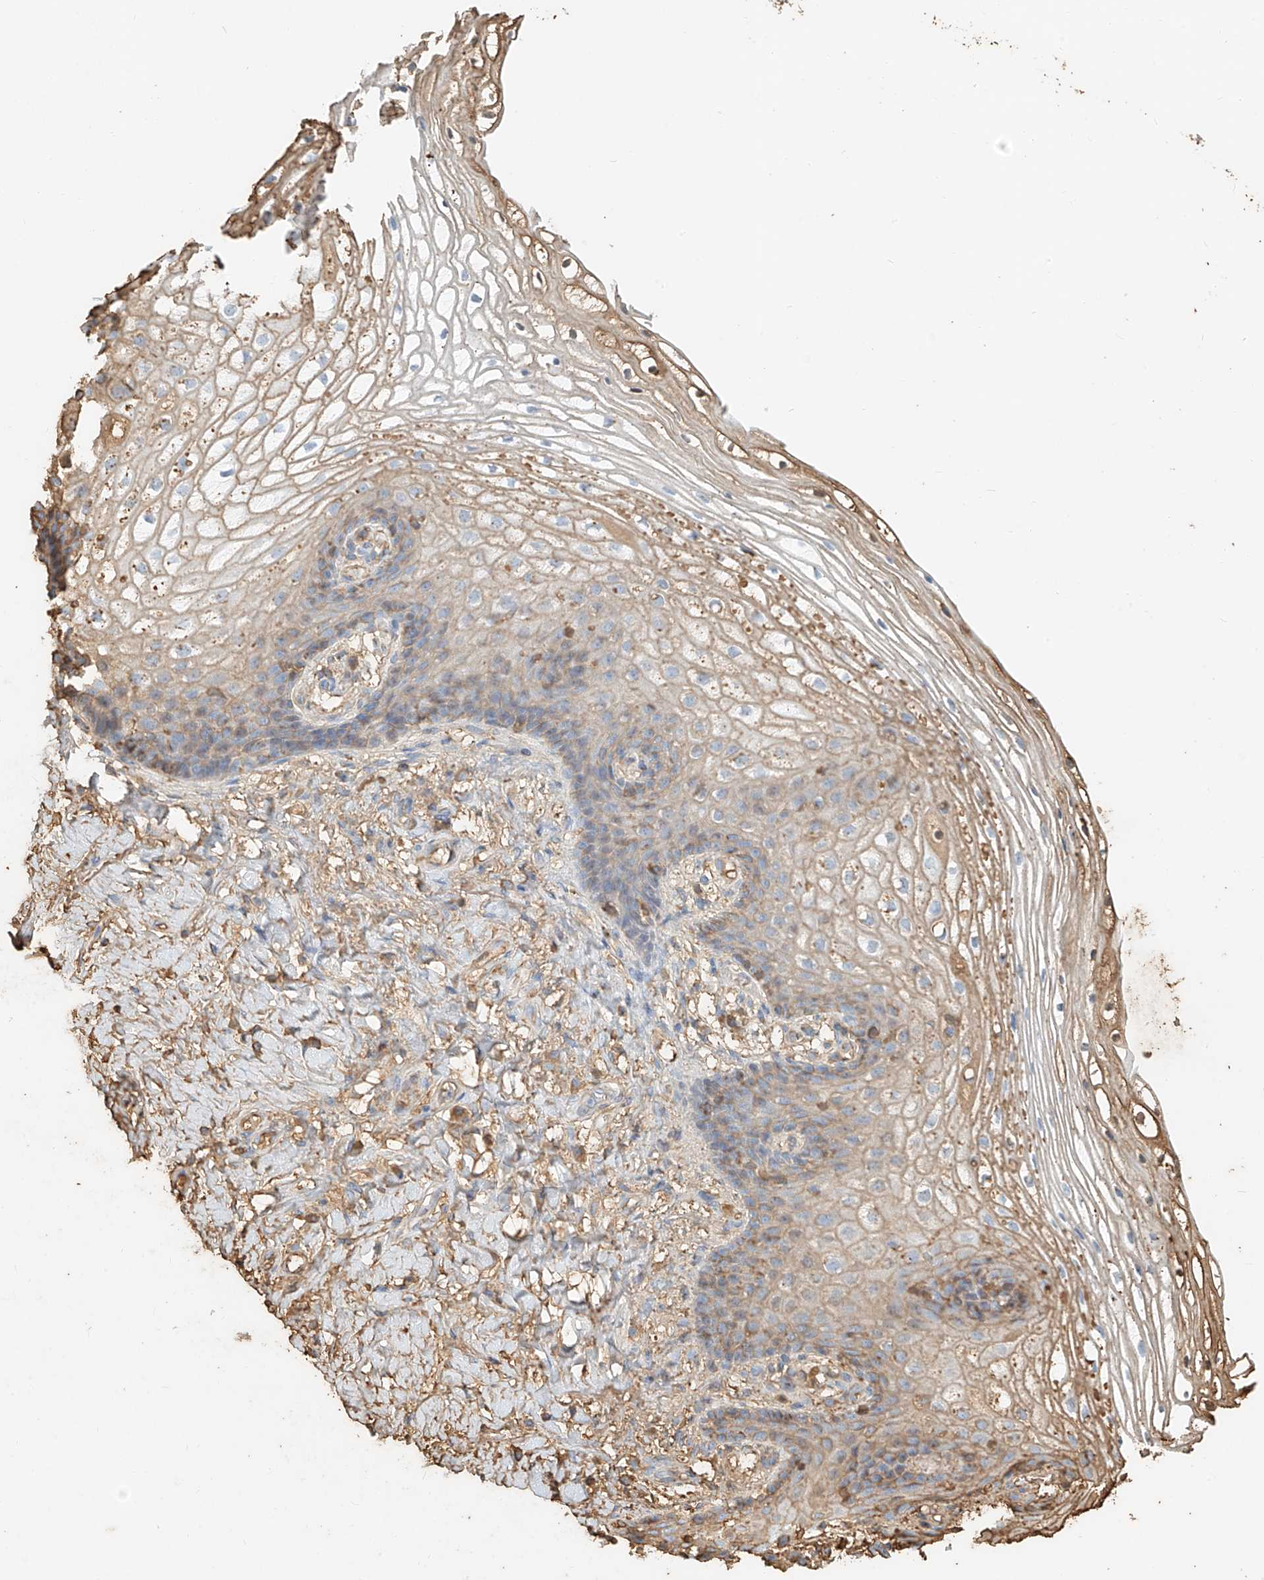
{"staining": {"intensity": "weak", "quantity": ">75%", "location": "cytoplasmic/membranous"}, "tissue": "vagina", "cell_type": "Squamous epithelial cells", "image_type": "normal", "snomed": [{"axis": "morphology", "description": "Normal tissue, NOS"}, {"axis": "topography", "description": "Vagina"}], "caption": "Protein staining shows weak cytoplasmic/membranous staining in about >75% of squamous epithelial cells in normal vagina. (Stains: DAB (3,3'-diaminobenzidine) in brown, nuclei in blue, Microscopy: brightfield microscopy at high magnification).", "gene": "ZFP30", "patient": {"sex": "female", "age": 60}}